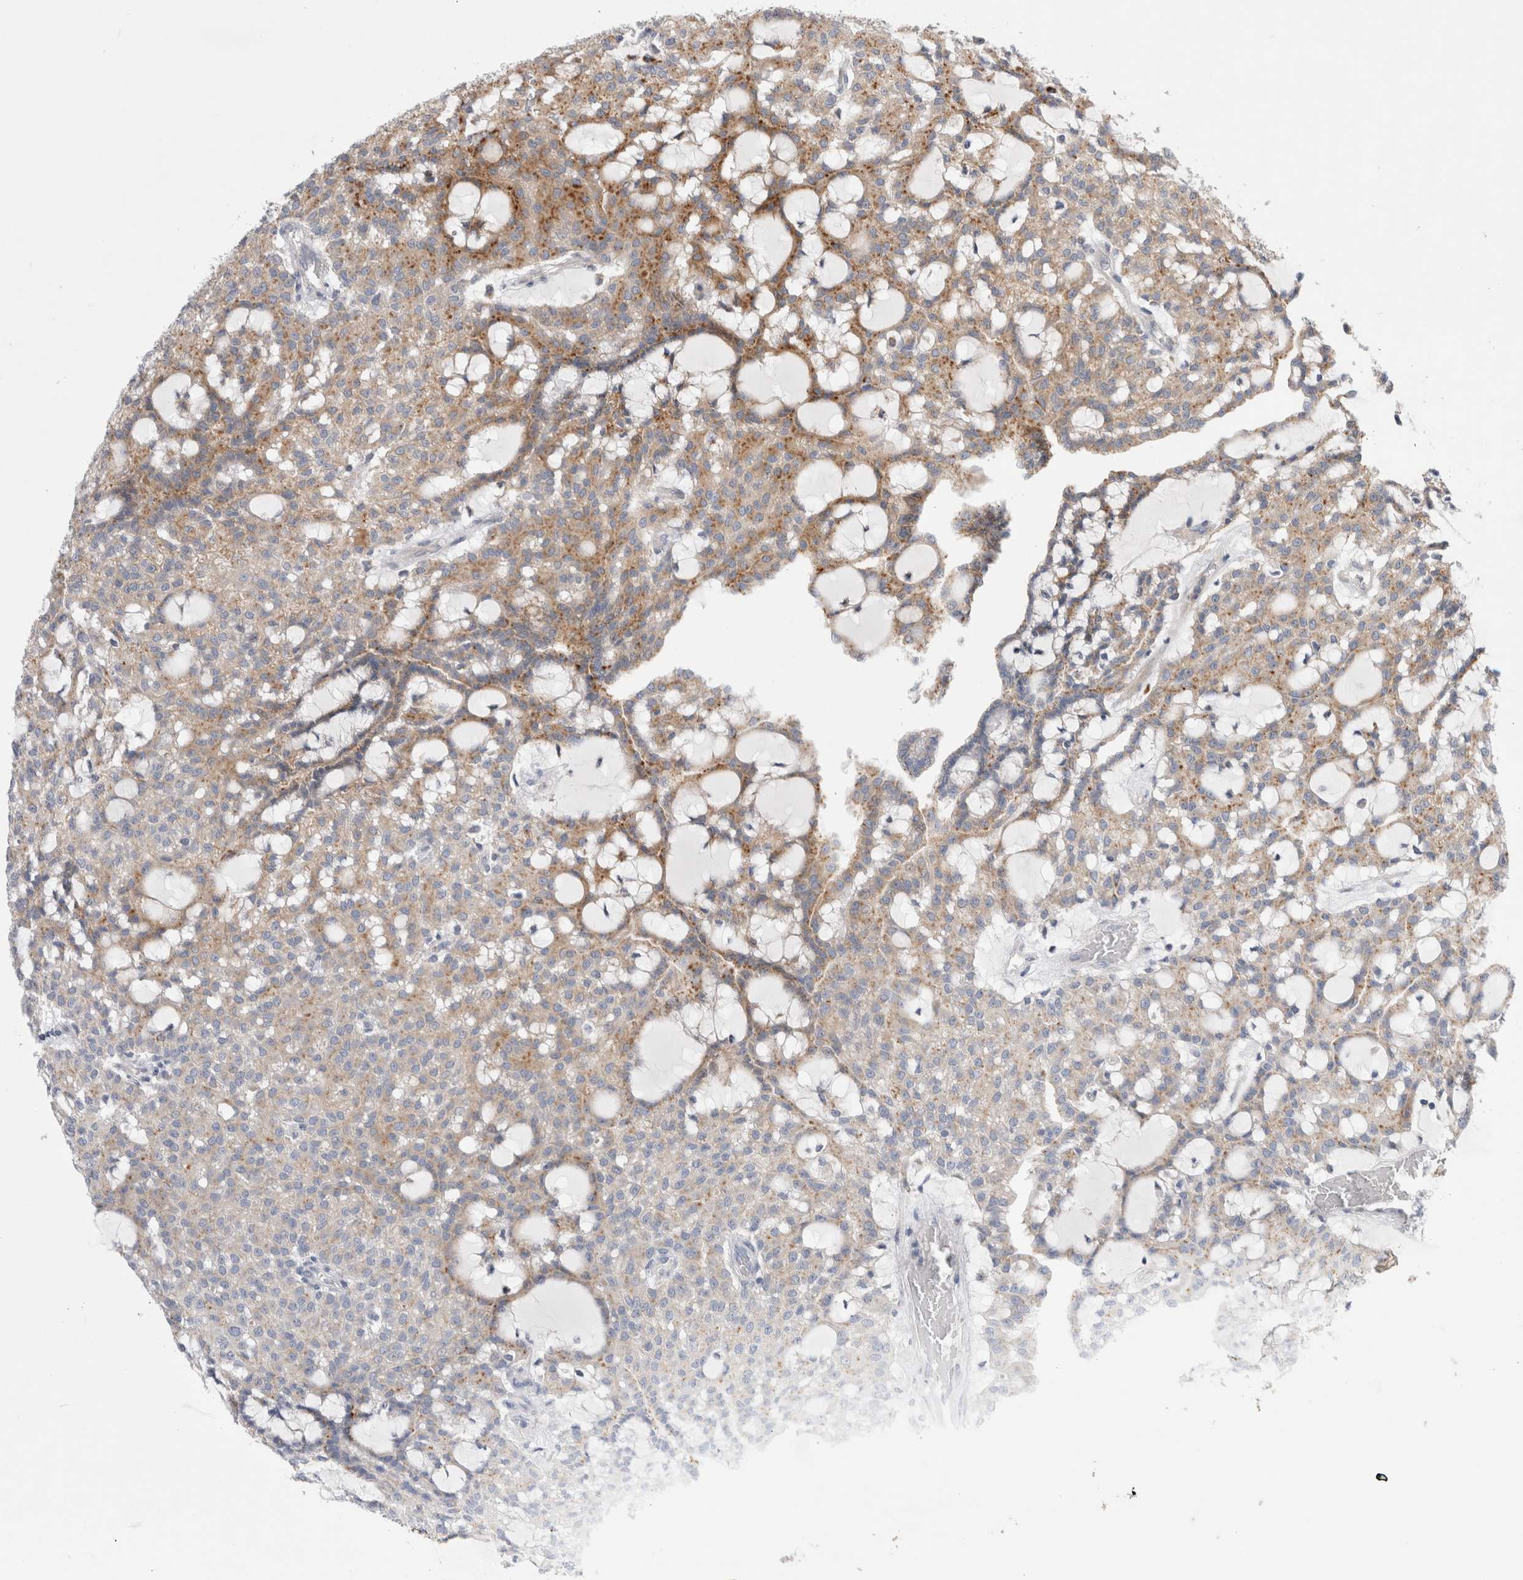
{"staining": {"intensity": "moderate", "quantity": "25%-75%", "location": "cytoplasmic/membranous"}, "tissue": "renal cancer", "cell_type": "Tumor cells", "image_type": "cancer", "snomed": [{"axis": "morphology", "description": "Adenocarcinoma, NOS"}, {"axis": "topography", "description": "Kidney"}], "caption": "About 25%-75% of tumor cells in human renal cancer show moderate cytoplasmic/membranous protein staining as visualized by brown immunohistochemical staining.", "gene": "TBC1D16", "patient": {"sex": "male", "age": 63}}